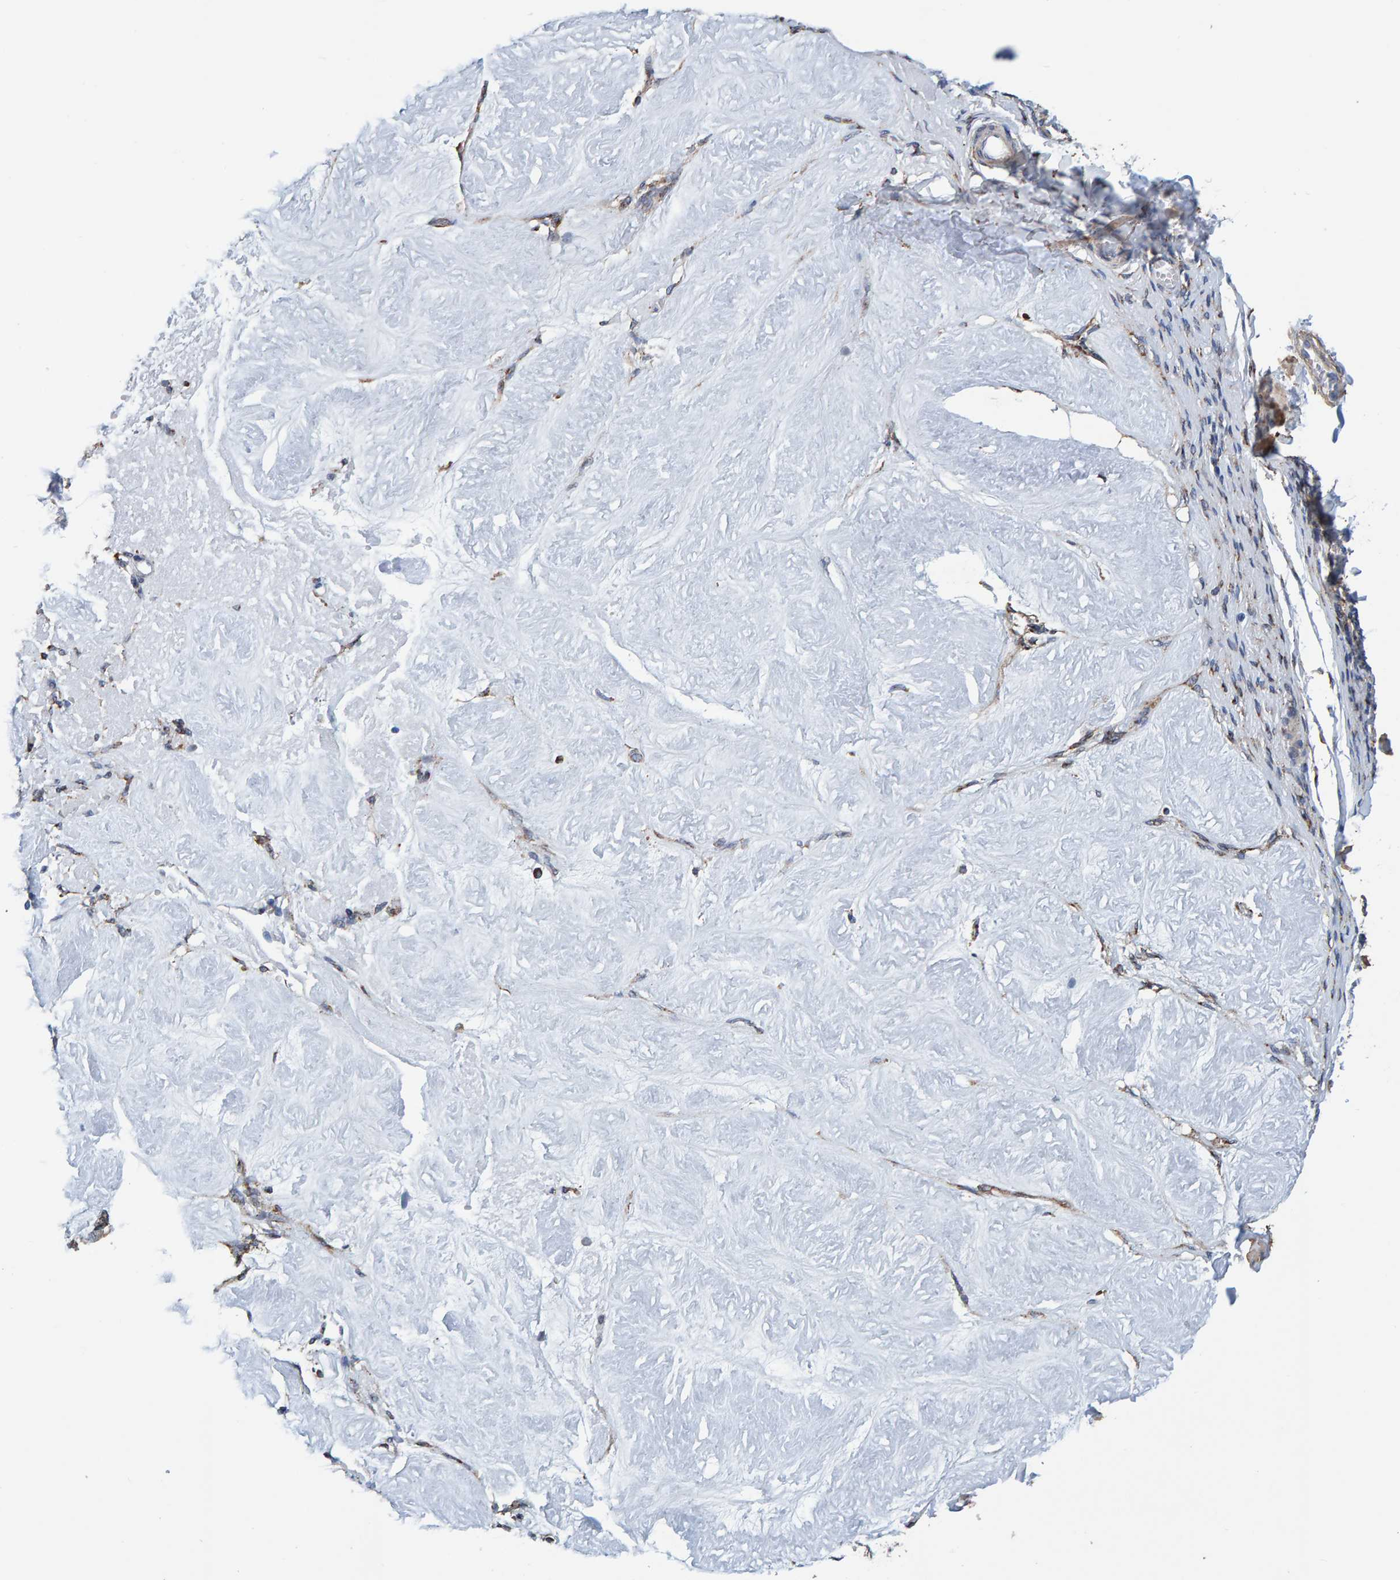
{"staining": {"intensity": "moderate", "quantity": ">75%", "location": "cytoplasmic/membranous"}, "tissue": "adipose tissue", "cell_type": "Adipocytes", "image_type": "normal", "snomed": [{"axis": "morphology", "description": "Normal tissue, NOS"}, {"axis": "topography", "description": "Vascular tissue"}, {"axis": "topography", "description": "Fallopian tube"}, {"axis": "topography", "description": "Ovary"}], "caption": "Adipocytes demonstrate medium levels of moderate cytoplasmic/membranous staining in about >75% of cells in unremarkable adipose tissue. (Stains: DAB in brown, nuclei in blue, Microscopy: brightfield microscopy at high magnification).", "gene": "LRP1", "patient": {"sex": "female", "age": 67}}